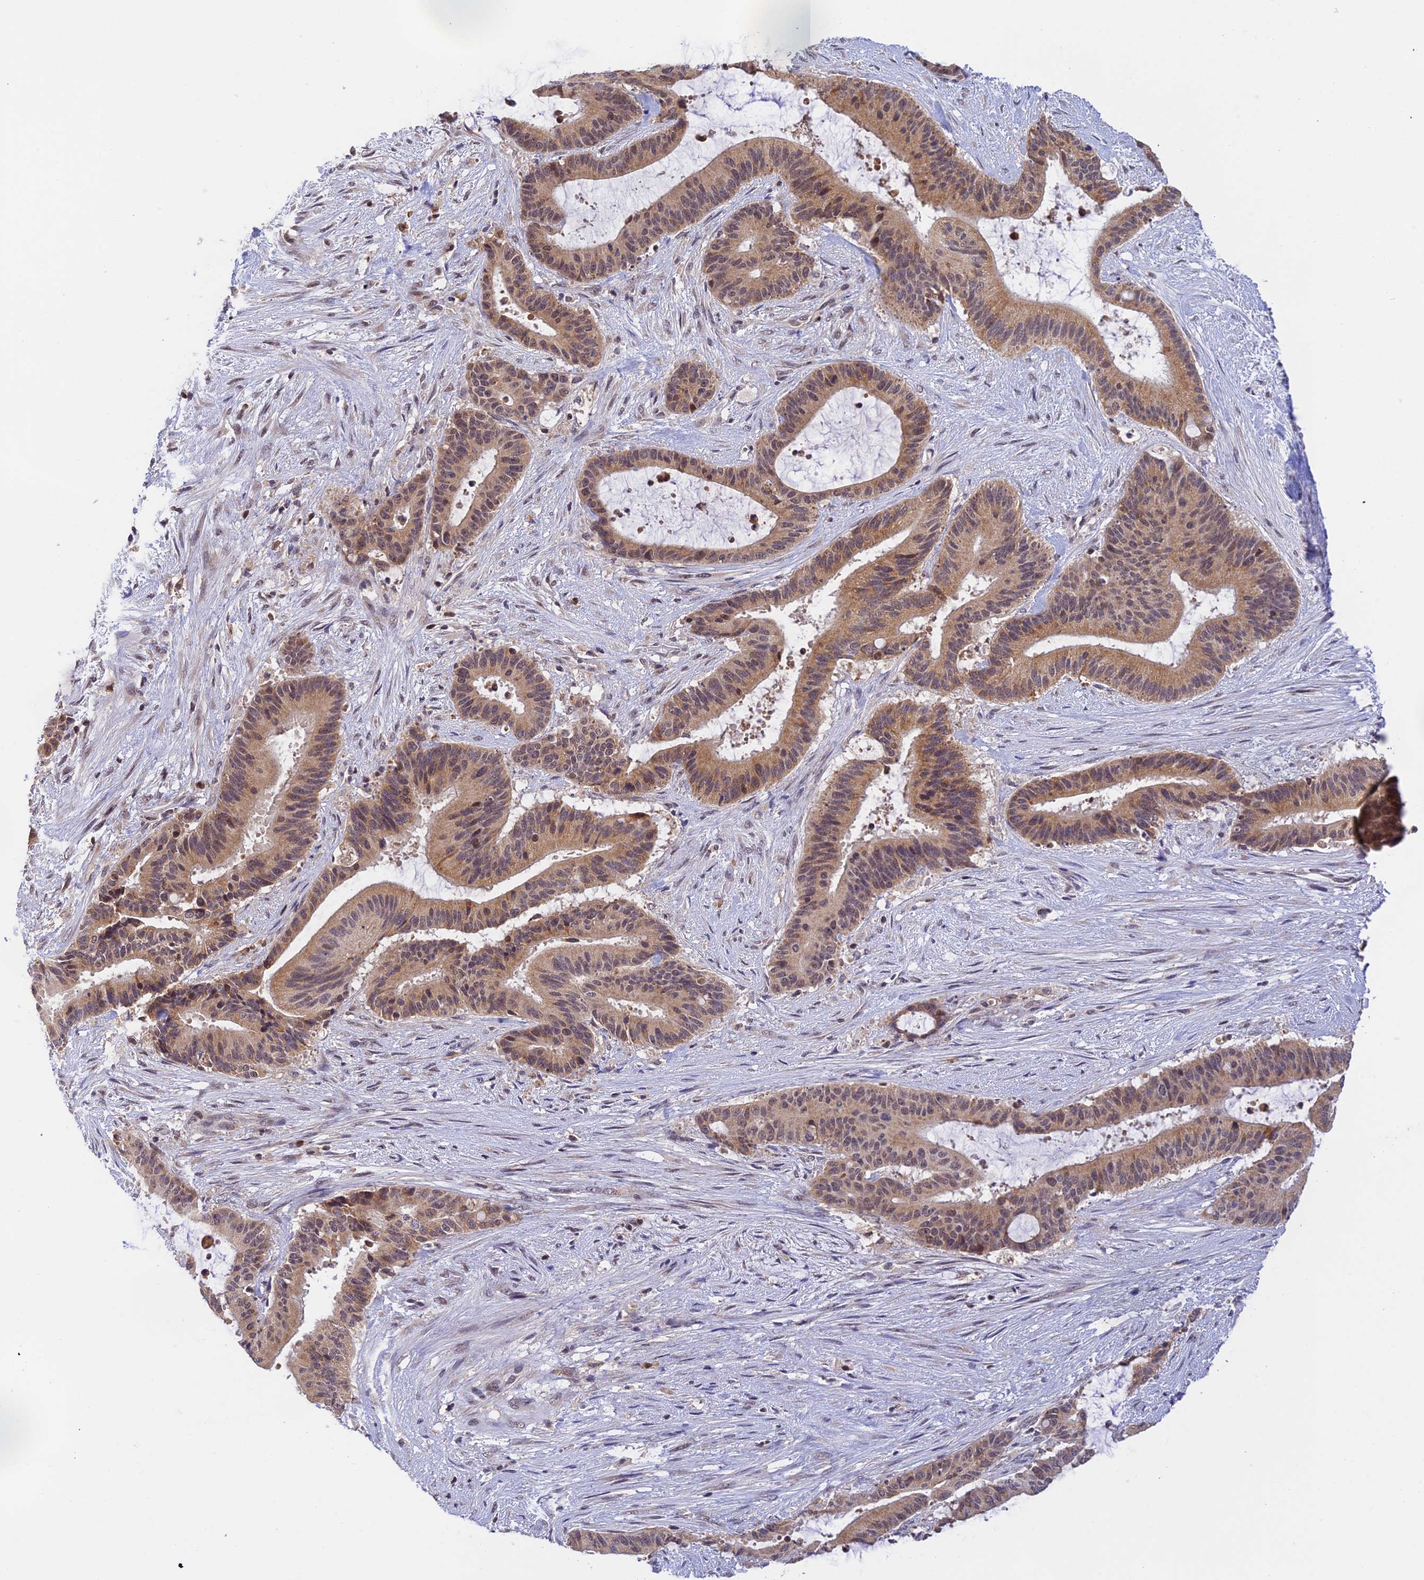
{"staining": {"intensity": "moderate", "quantity": ">75%", "location": "cytoplasmic/membranous,nuclear"}, "tissue": "liver cancer", "cell_type": "Tumor cells", "image_type": "cancer", "snomed": [{"axis": "morphology", "description": "Normal tissue, NOS"}, {"axis": "morphology", "description": "Cholangiocarcinoma"}, {"axis": "topography", "description": "Liver"}, {"axis": "topography", "description": "Peripheral nerve tissue"}], "caption": "Immunohistochemical staining of liver cancer displays moderate cytoplasmic/membranous and nuclear protein staining in approximately >75% of tumor cells.", "gene": "PEX16", "patient": {"sex": "female", "age": 73}}